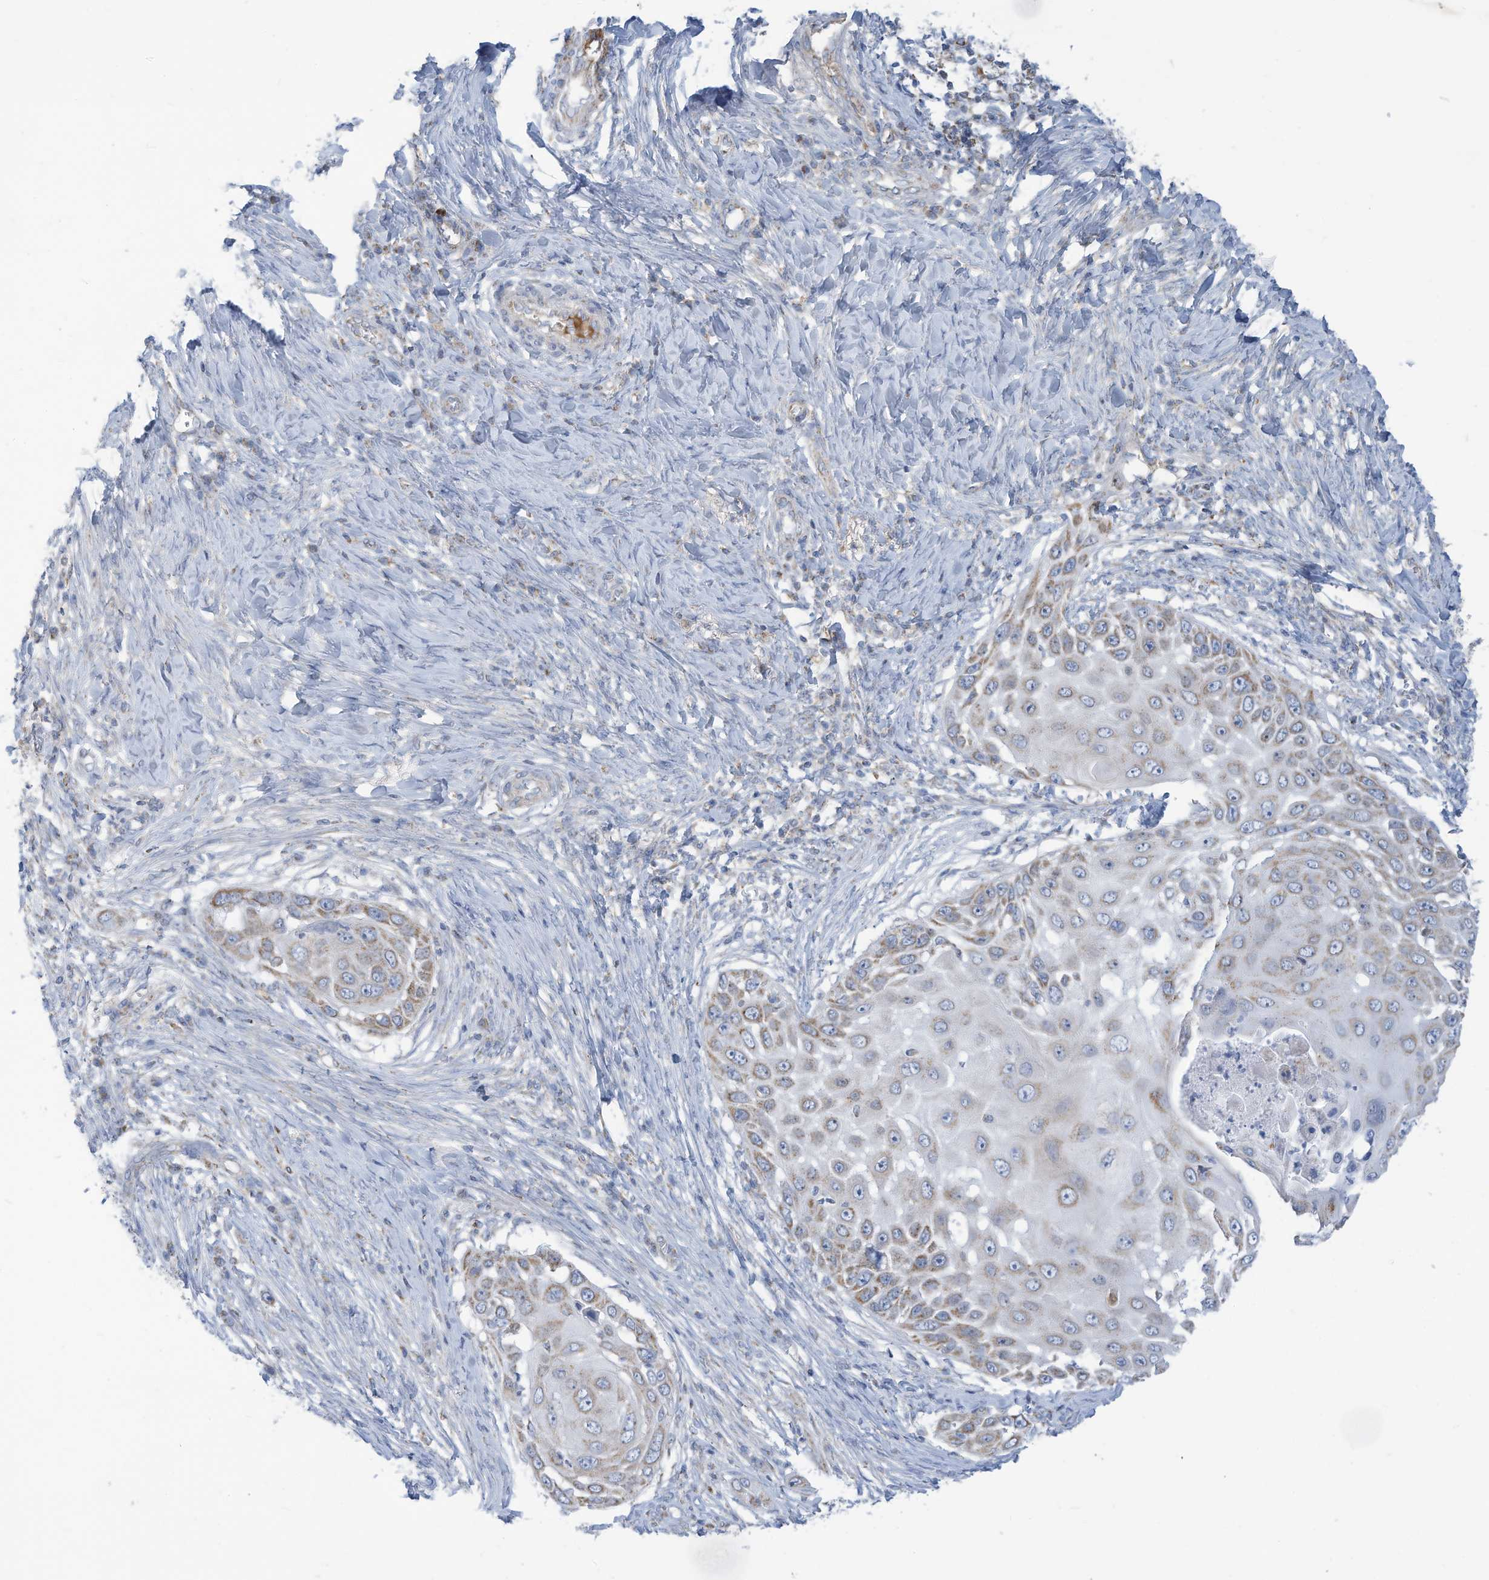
{"staining": {"intensity": "moderate", "quantity": "<25%", "location": "cytoplasmic/membranous"}, "tissue": "skin cancer", "cell_type": "Tumor cells", "image_type": "cancer", "snomed": [{"axis": "morphology", "description": "Squamous cell carcinoma, NOS"}, {"axis": "topography", "description": "Skin"}], "caption": "IHC micrograph of neoplastic tissue: human skin cancer stained using immunohistochemistry (IHC) shows low levels of moderate protein expression localized specifically in the cytoplasmic/membranous of tumor cells, appearing as a cytoplasmic/membranous brown color.", "gene": "NLN", "patient": {"sex": "female", "age": 44}}